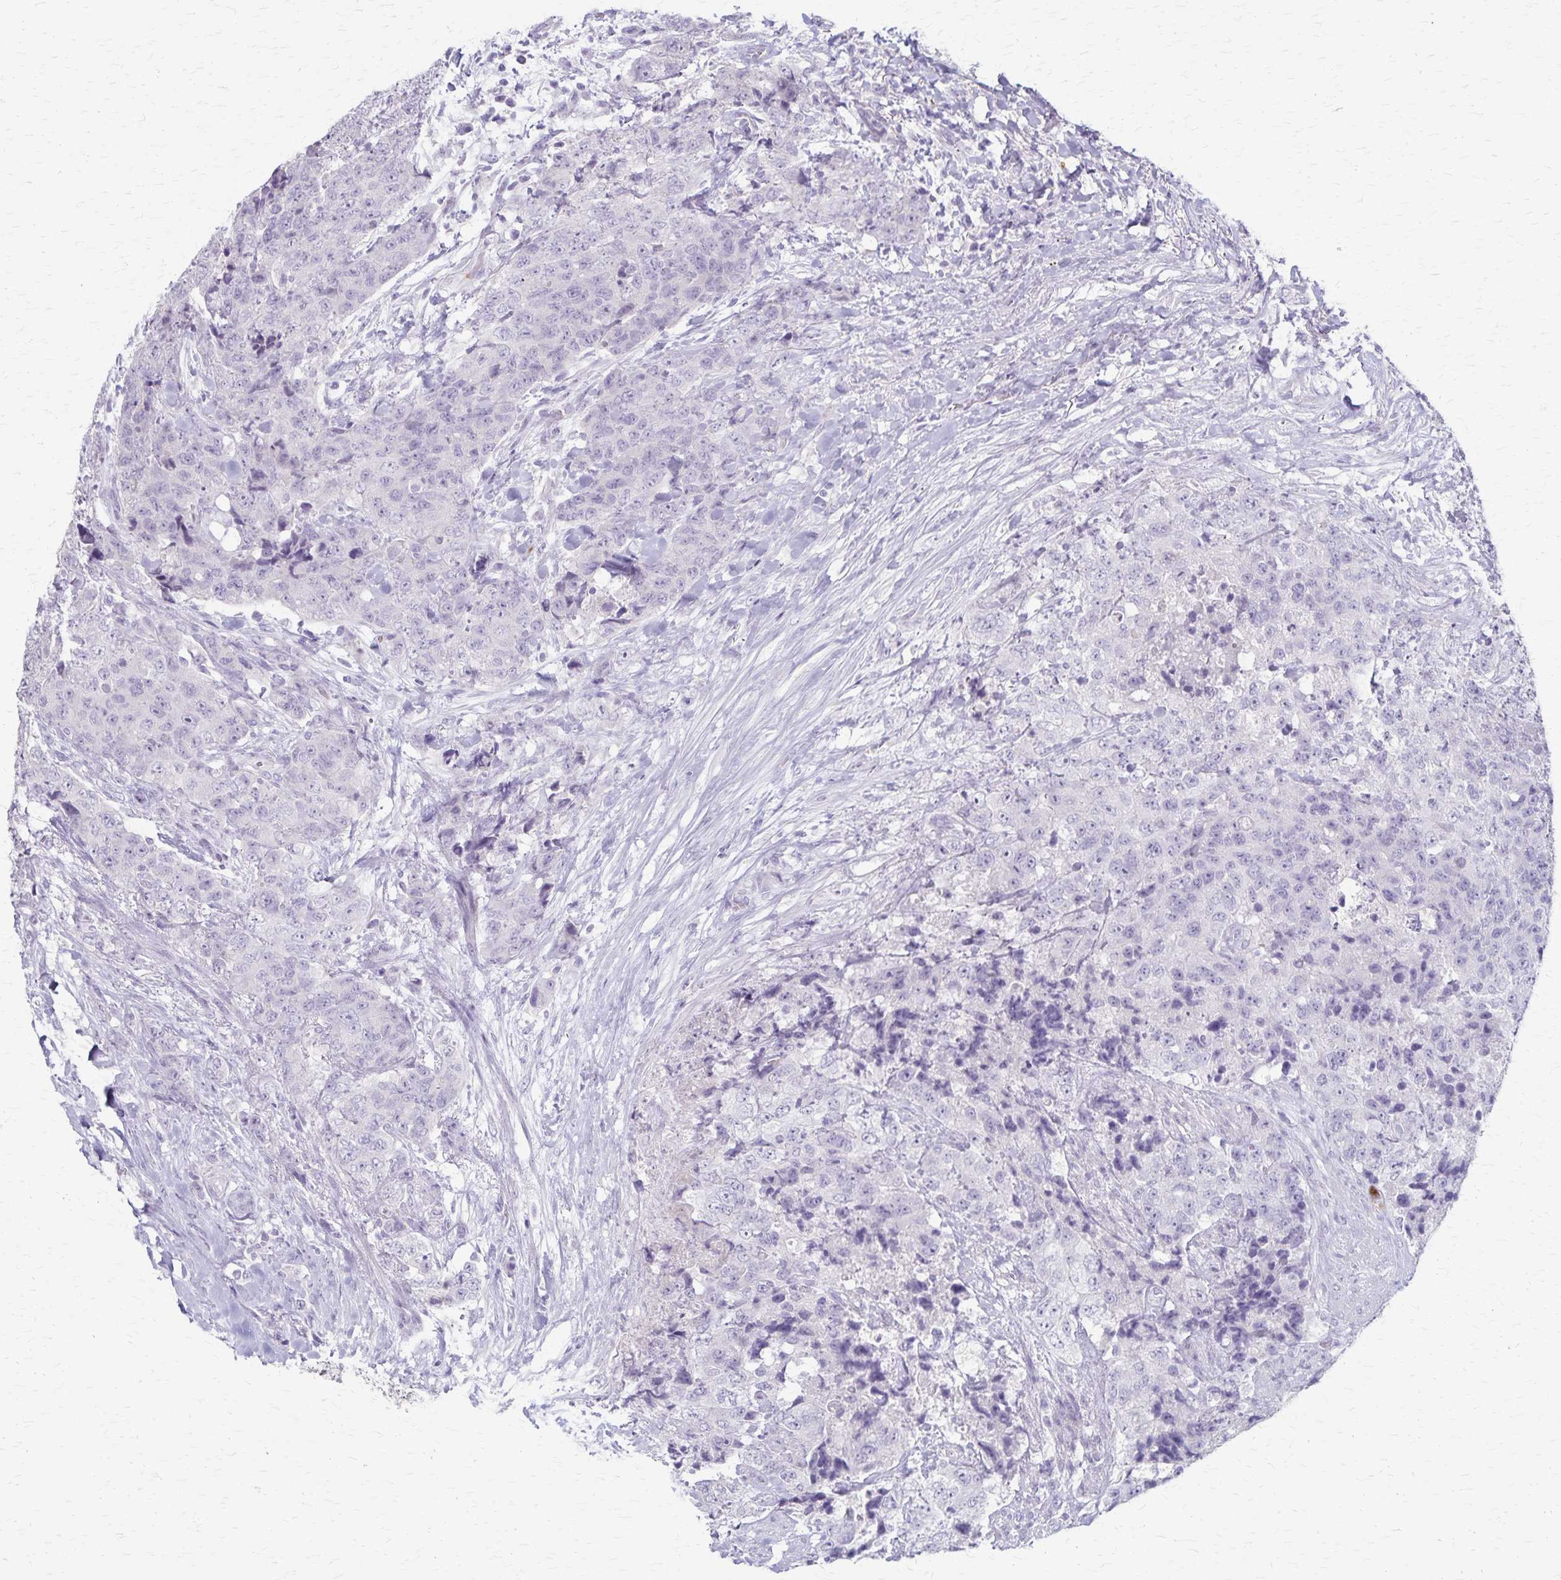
{"staining": {"intensity": "negative", "quantity": "none", "location": "none"}, "tissue": "urothelial cancer", "cell_type": "Tumor cells", "image_type": "cancer", "snomed": [{"axis": "morphology", "description": "Urothelial carcinoma, High grade"}, {"axis": "topography", "description": "Urinary bladder"}], "caption": "The immunohistochemistry (IHC) micrograph has no significant positivity in tumor cells of urothelial carcinoma (high-grade) tissue. (Stains: DAB (3,3'-diaminobenzidine) immunohistochemistry (IHC) with hematoxylin counter stain, Microscopy: brightfield microscopy at high magnification).", "gene": "RASL10B", "patient": {"sex": "female", "age": 78}}